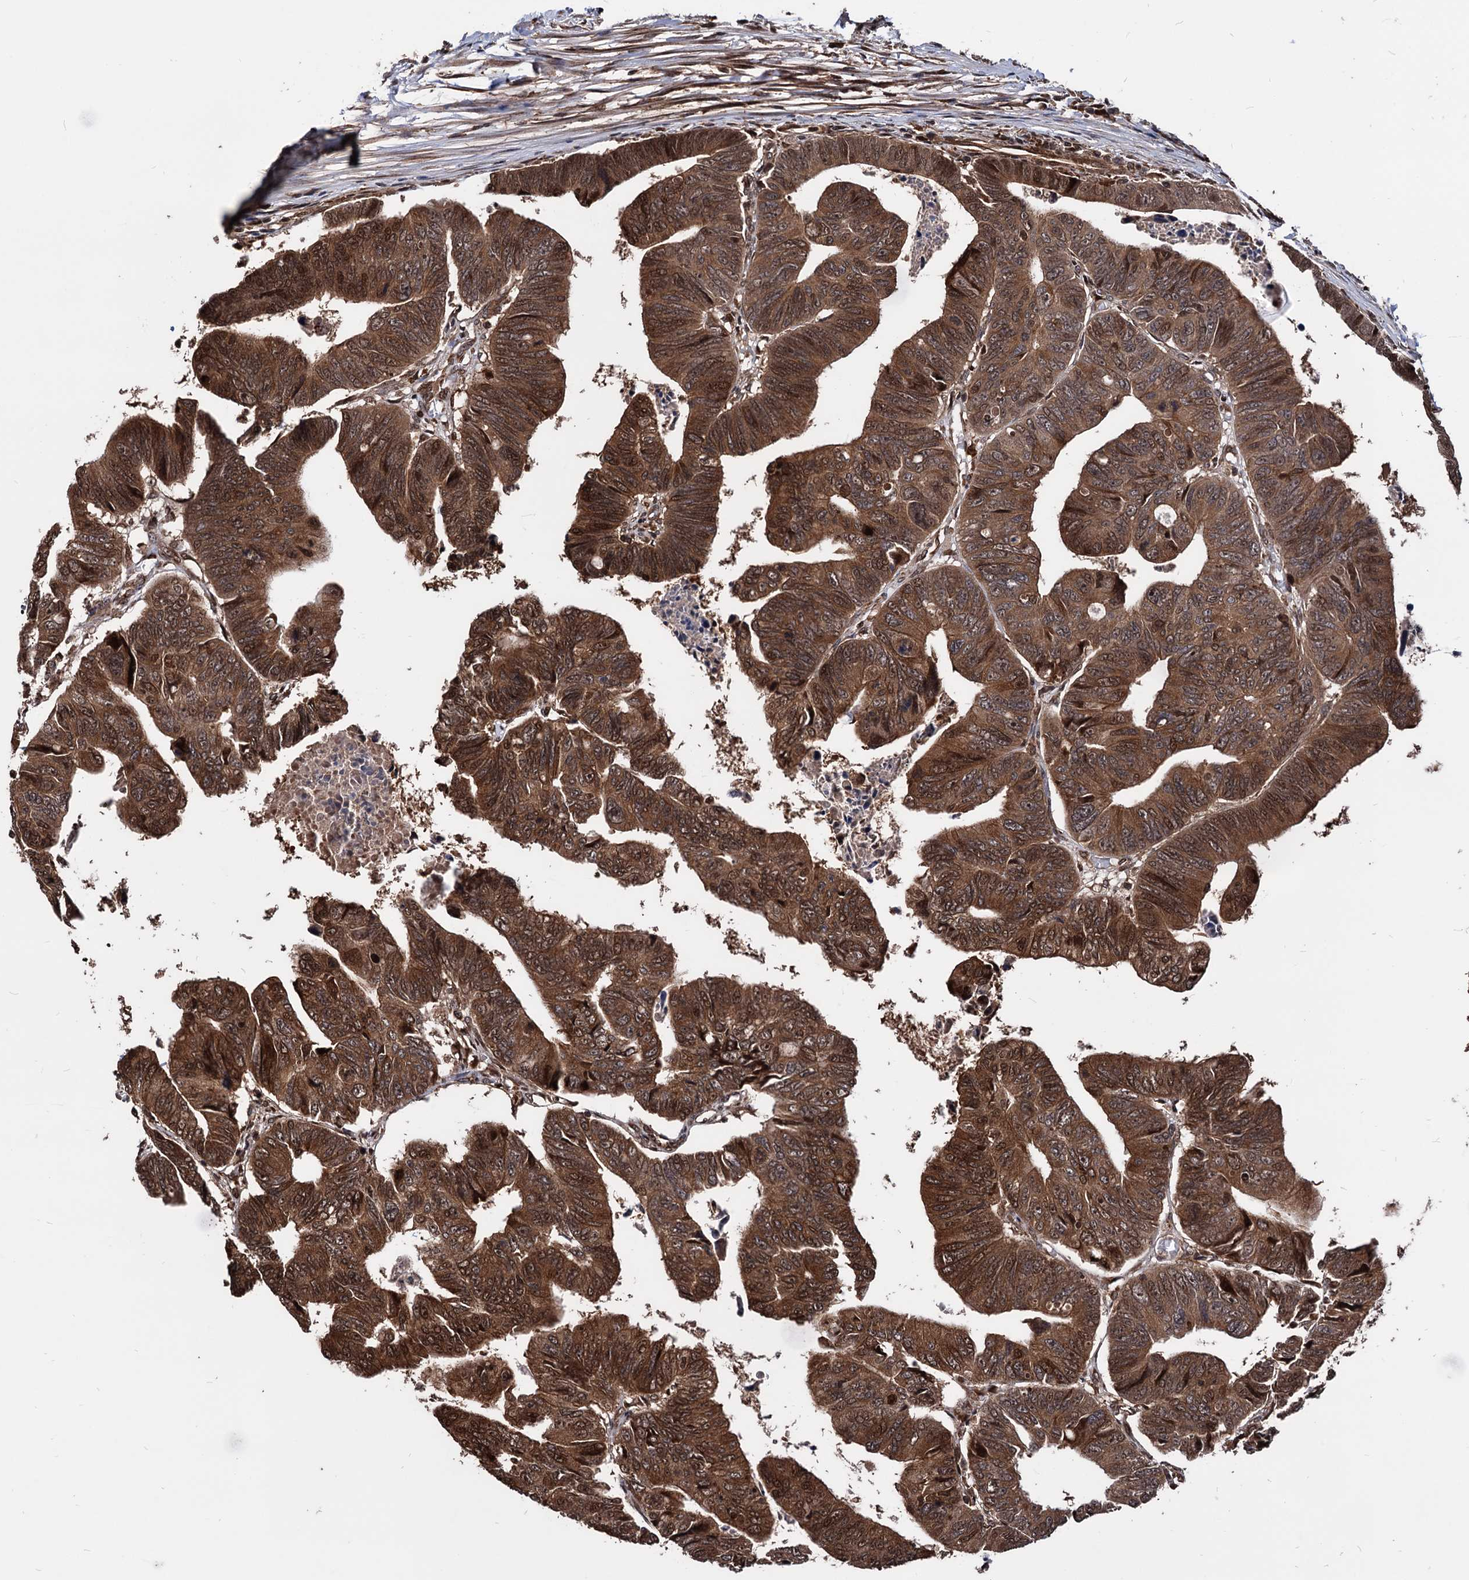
{"staining": {"intensity": "moderate", "quantity": ">75%", "location": "cytoplasmic/membranous,nuclear"}, "tissue": "colorectal cancer", "cell_type": "Tumor cells", "image_type": "cancer", "snomed": [{"axis": "morphology", "description": "Adenocarcinoma, NOS"}, {"axis": "topography", "description": "Rectum"}], "caption": "Immunohistochemical staining of human colorectal adenocarcinoma demonstrates medium levels of moderate cytoplasmic/membranous and nuclear protein staining in about >75% of tumor cells.", "gene": "ANKRD12", "patient": {"sex": "female", "age": 65}}